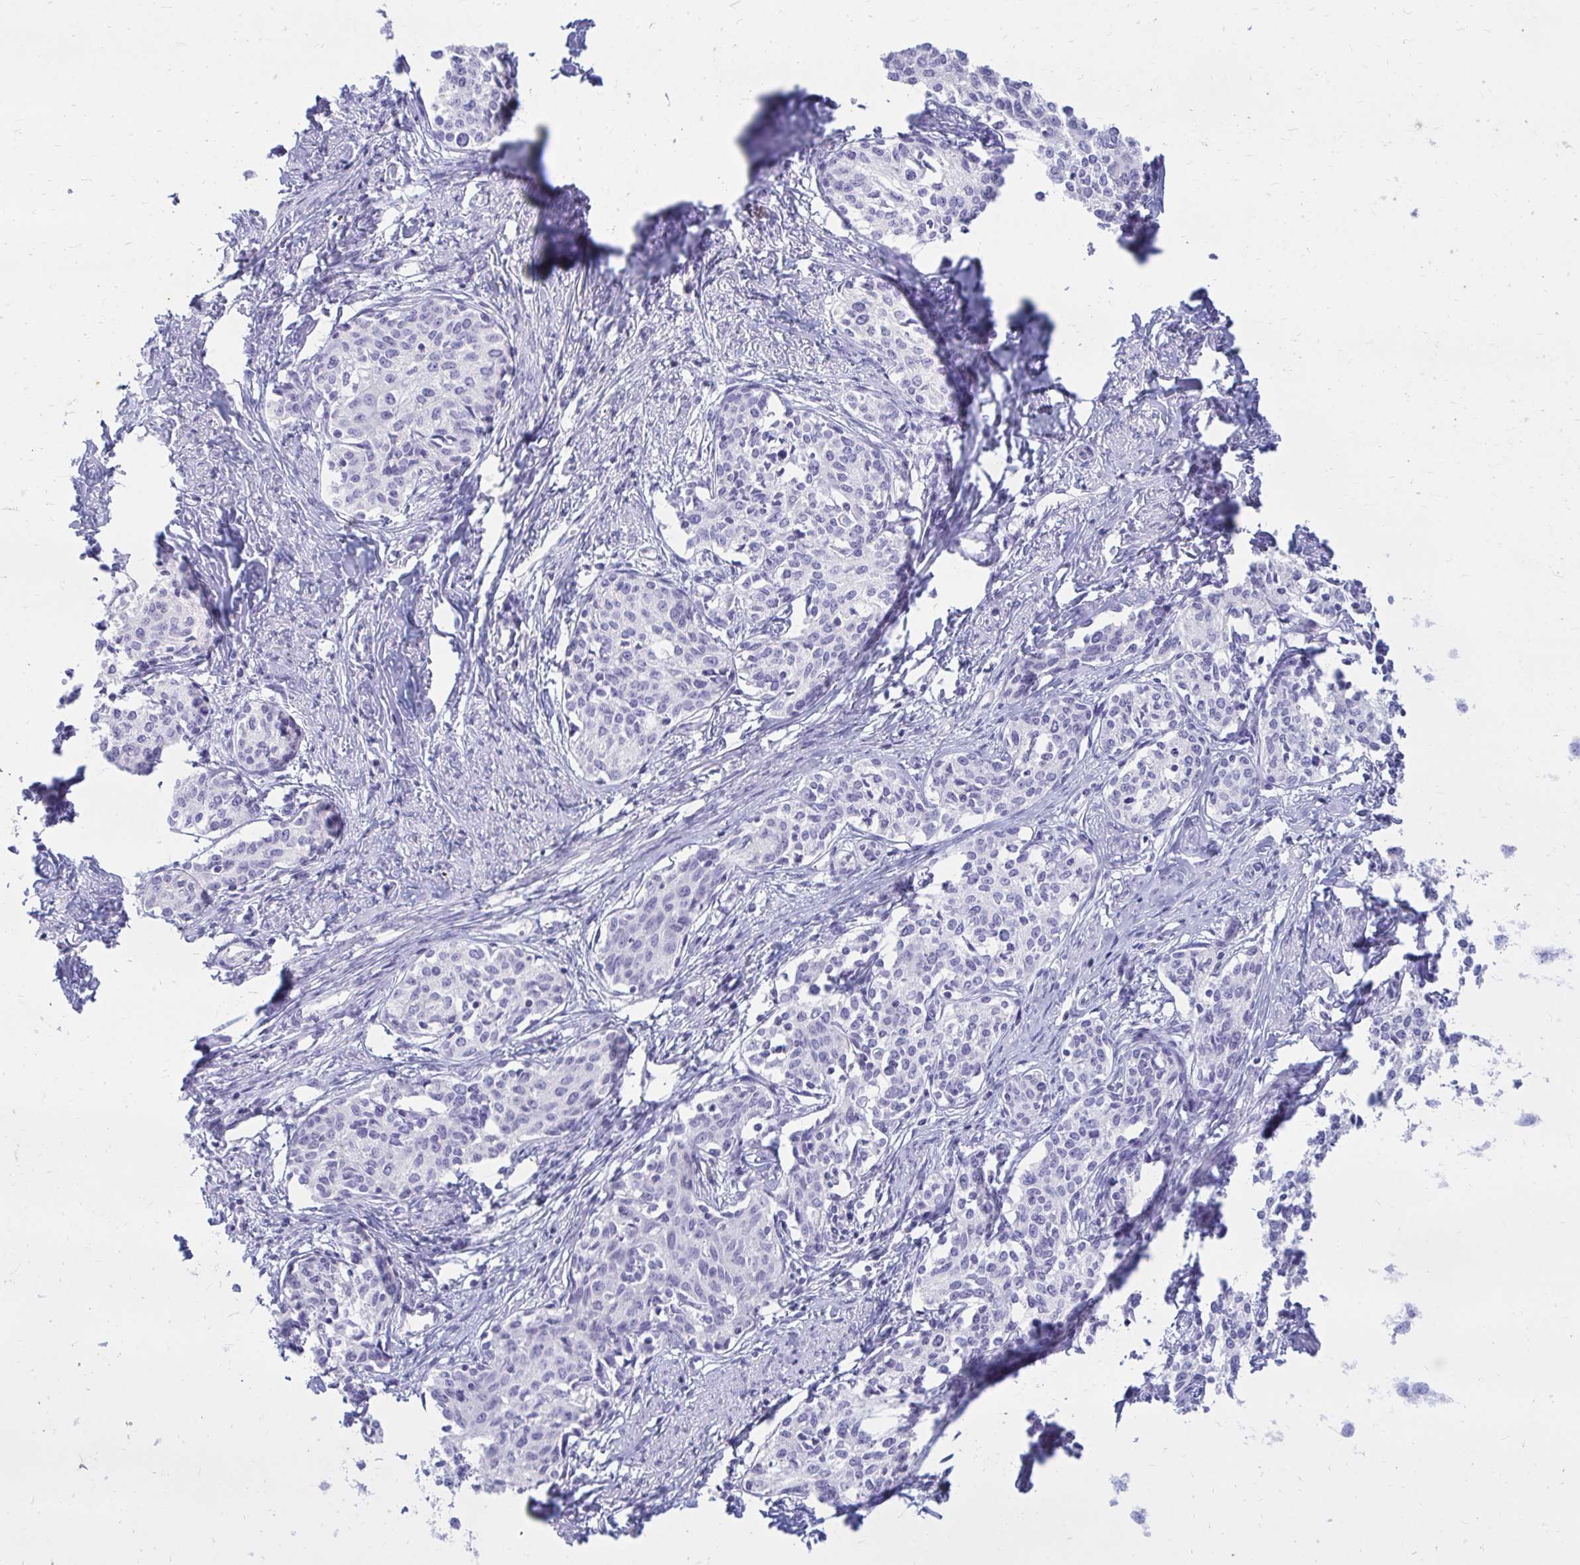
{"staining": {"intensity": "negative", "quantity": "none", "location": "none"}, "tissue": "cervical cancer", "cell_type": "Tumor cells", "image_type": "cancer", "snomed": [{"axis": "morphology", "description": "Squamous cell carcinoma, NOS"}, {"axis": "morphology", "description": "Adenocarcinoma, NOS"}, {"axis": "topography", "description": "Cervix"}], "caption": "This is an immunohistochemistry (IHC) photomicrograph of human cervical cancer. There is no staining in tumor cells.", "gene": "NANOGNB", "patient": {"sex": "female", "age": 52}}